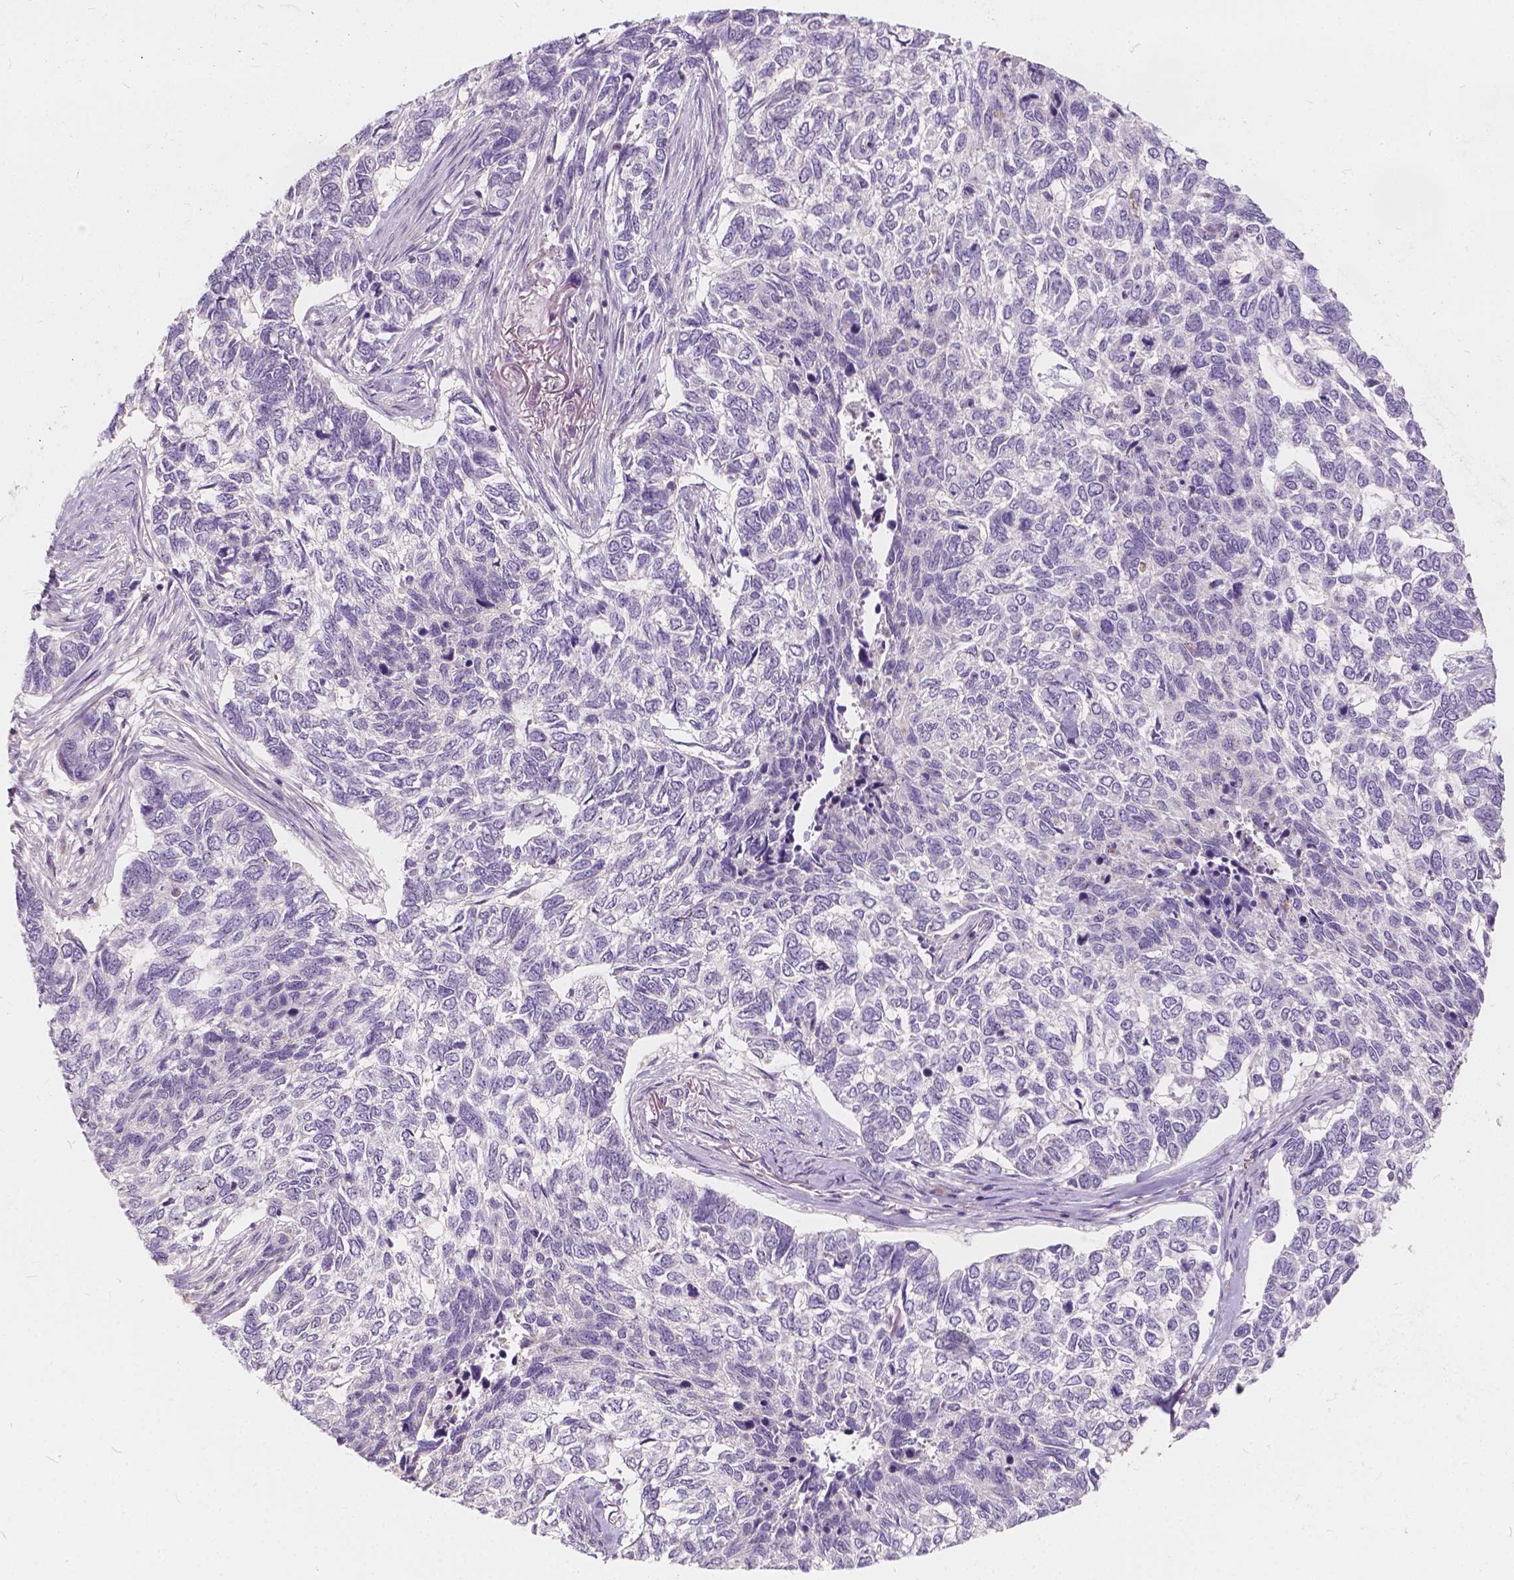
{"staining": {"intensity": "negative", "quantity": "none", "location": "none"}, "tissue": "skin cancer", "cell_type": "Tumor cells", "image_type": "cancer", "snomed": [{"axis": "morphology", "description": "Basal cell carcinoma"}, {"axis": "topography", "description": "Skin"}], "caption": "Skin cancer (basal cell carcinoma) was stained to show a protein in brown. There is no significant positivity in tumor cells. (DAB (3,3'-diaminobenzidine) IHC visualized using brightfield microscopy, high magnification).", "gene": "KIAA0513", "patient": {"sex": "female", "age": 65}}